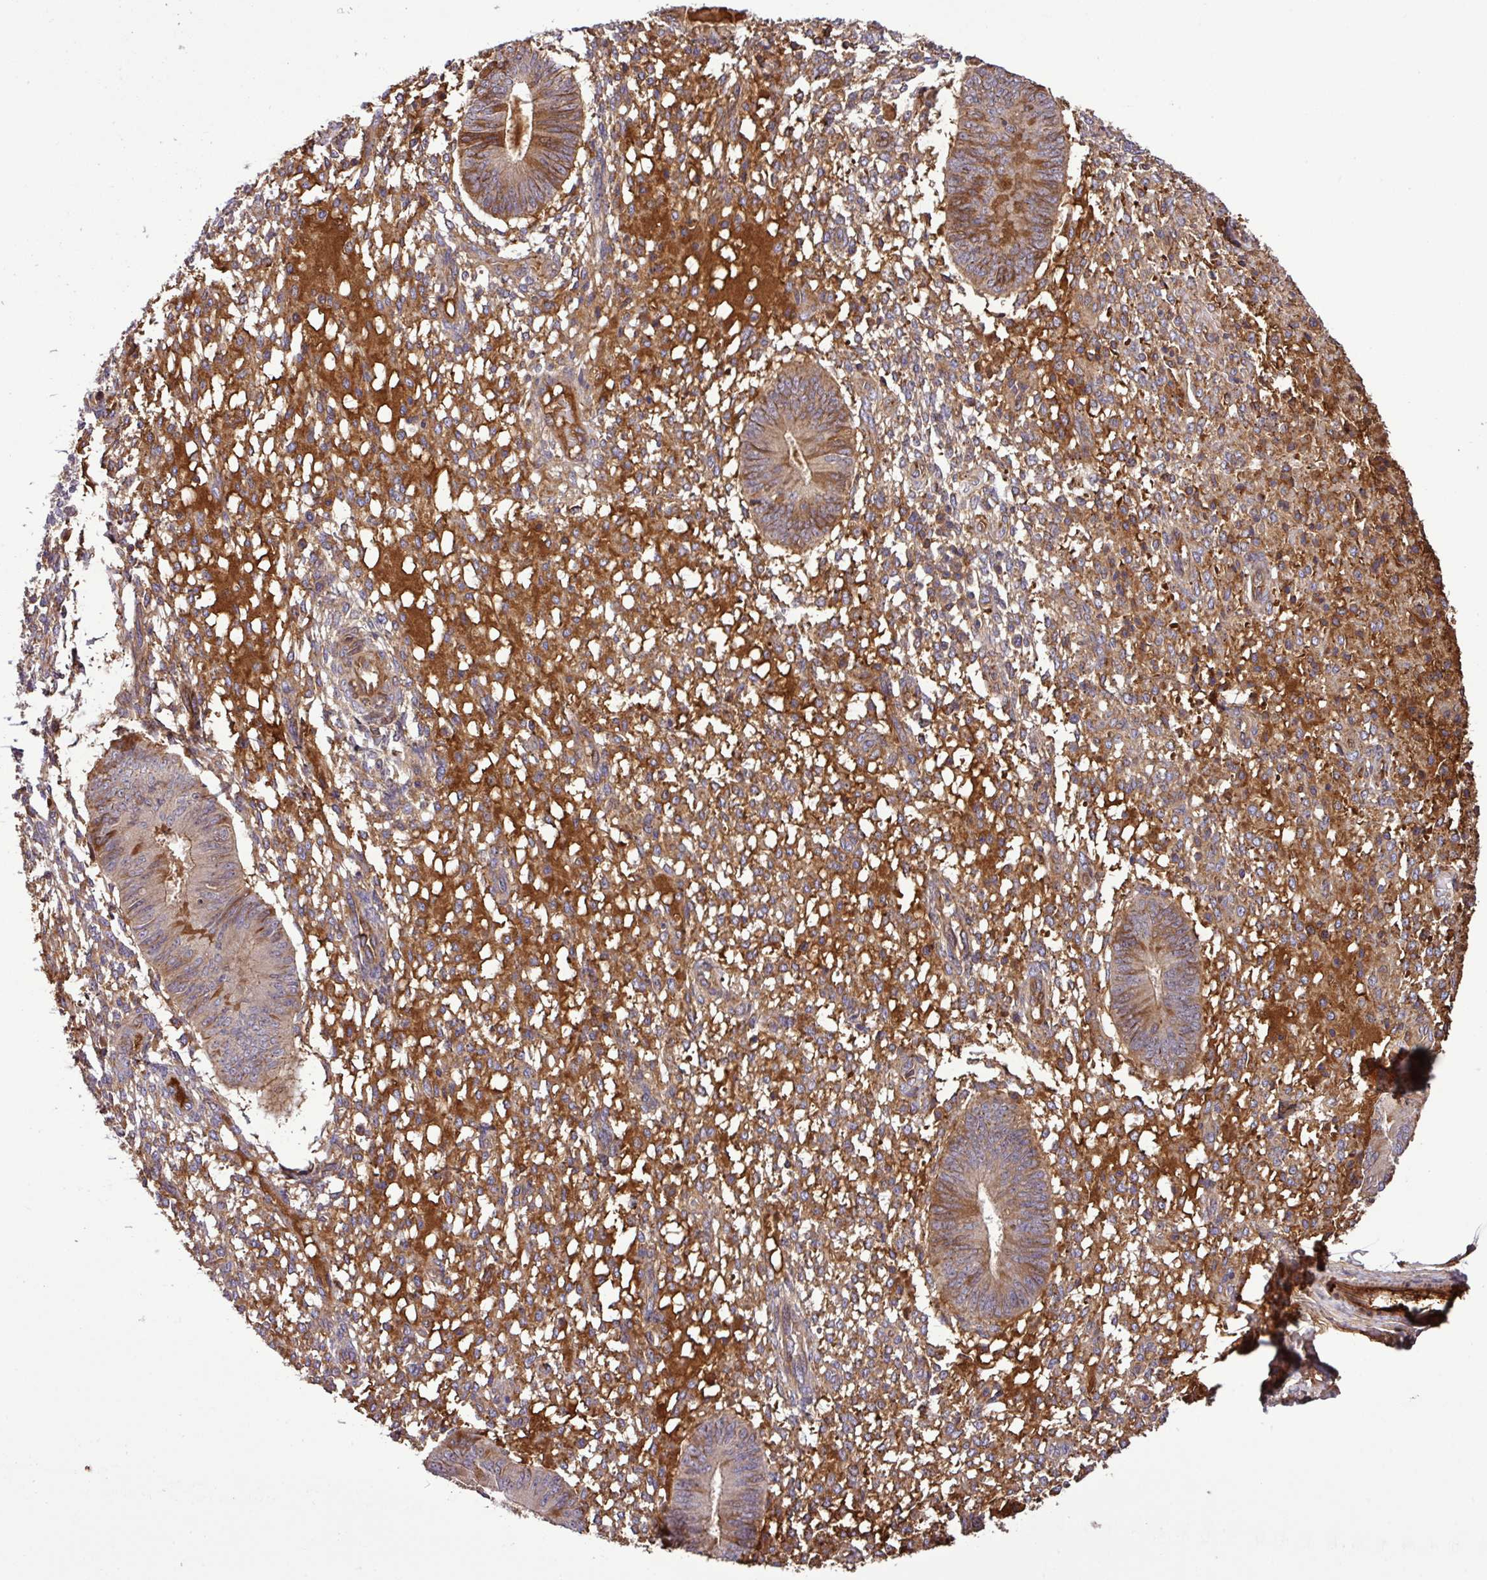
{"staining": {"intensity": "moderate", "quantity": "25%-75%", "location": "cytoplasmic/membranous"}, "tissue": "endometrium", "cell_type": "Cells in endometrial stroma", "image_type": "normal", "snomed": [{"axis": "morphology", "description": "Normal tissue, NOS"}, {"axis": "topography", "description": "Endometrium"}], "caption": "This micrograph reveals normal endometrium stained with immunohistochemistry to label a protein in brown. The cytoplasmic/membranous of cells in endometrial stroma show moderate positivity for the protein. Nuclei are counter-stained blue.", "gene": "ZNF266", "patient": {"sex": "female", "age": 49}}